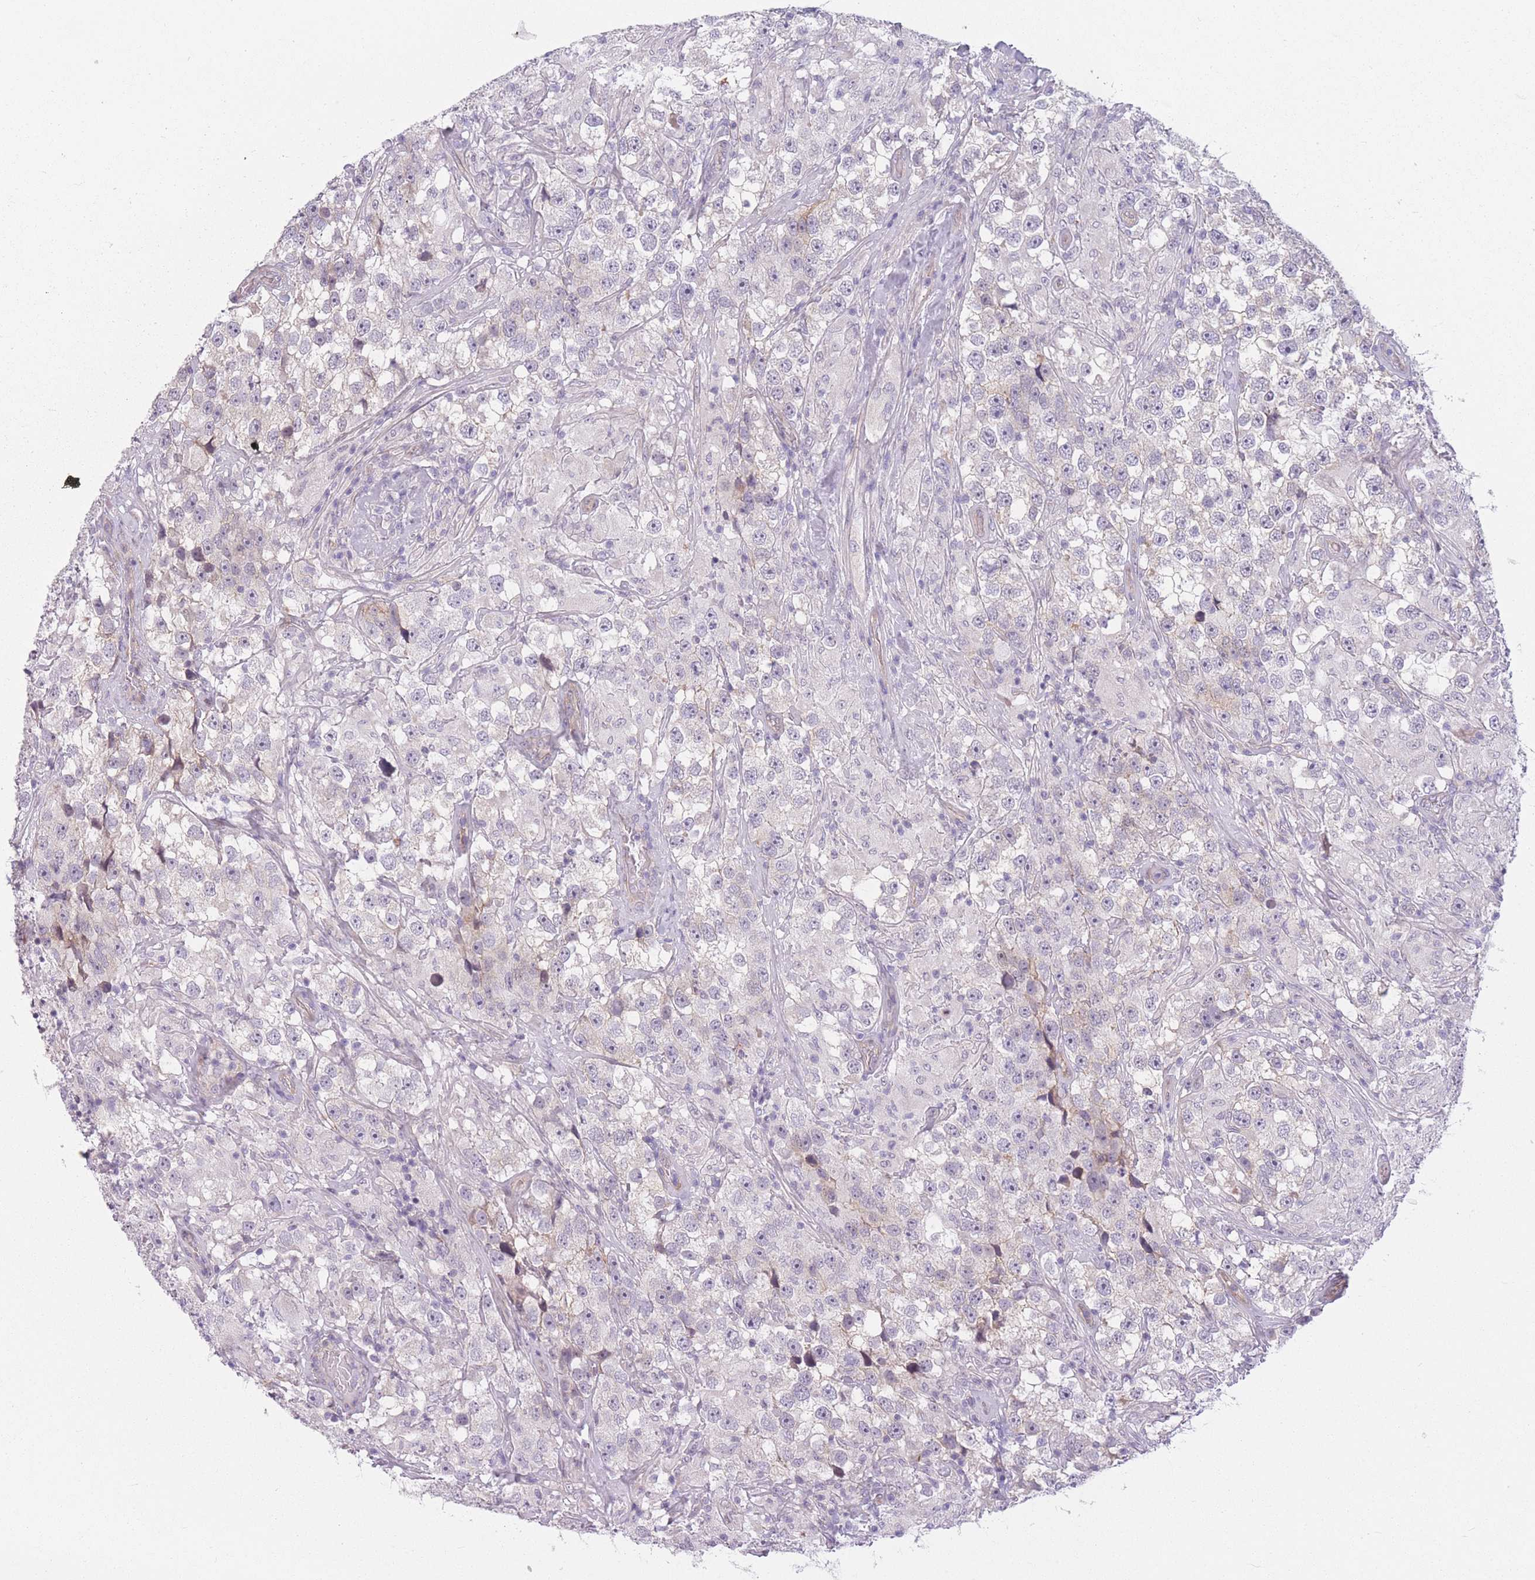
{"staining": {"intensity": "negative", "quantity": "none", "location": "none"}, "tissue": "testis cancer", "cell_type": "Tumor cells", "image_type": "cancer", "snomed": [{"axis": "morphology", "description": "Seminoma, NOS"}, {"axis": "topography", "description": "Testis"}], "caption": "Tumor cells are negative for brown protein staining in testis cancer.", "gene": "SLC7A6", "patient": {"sex": "male", "age": 46}}